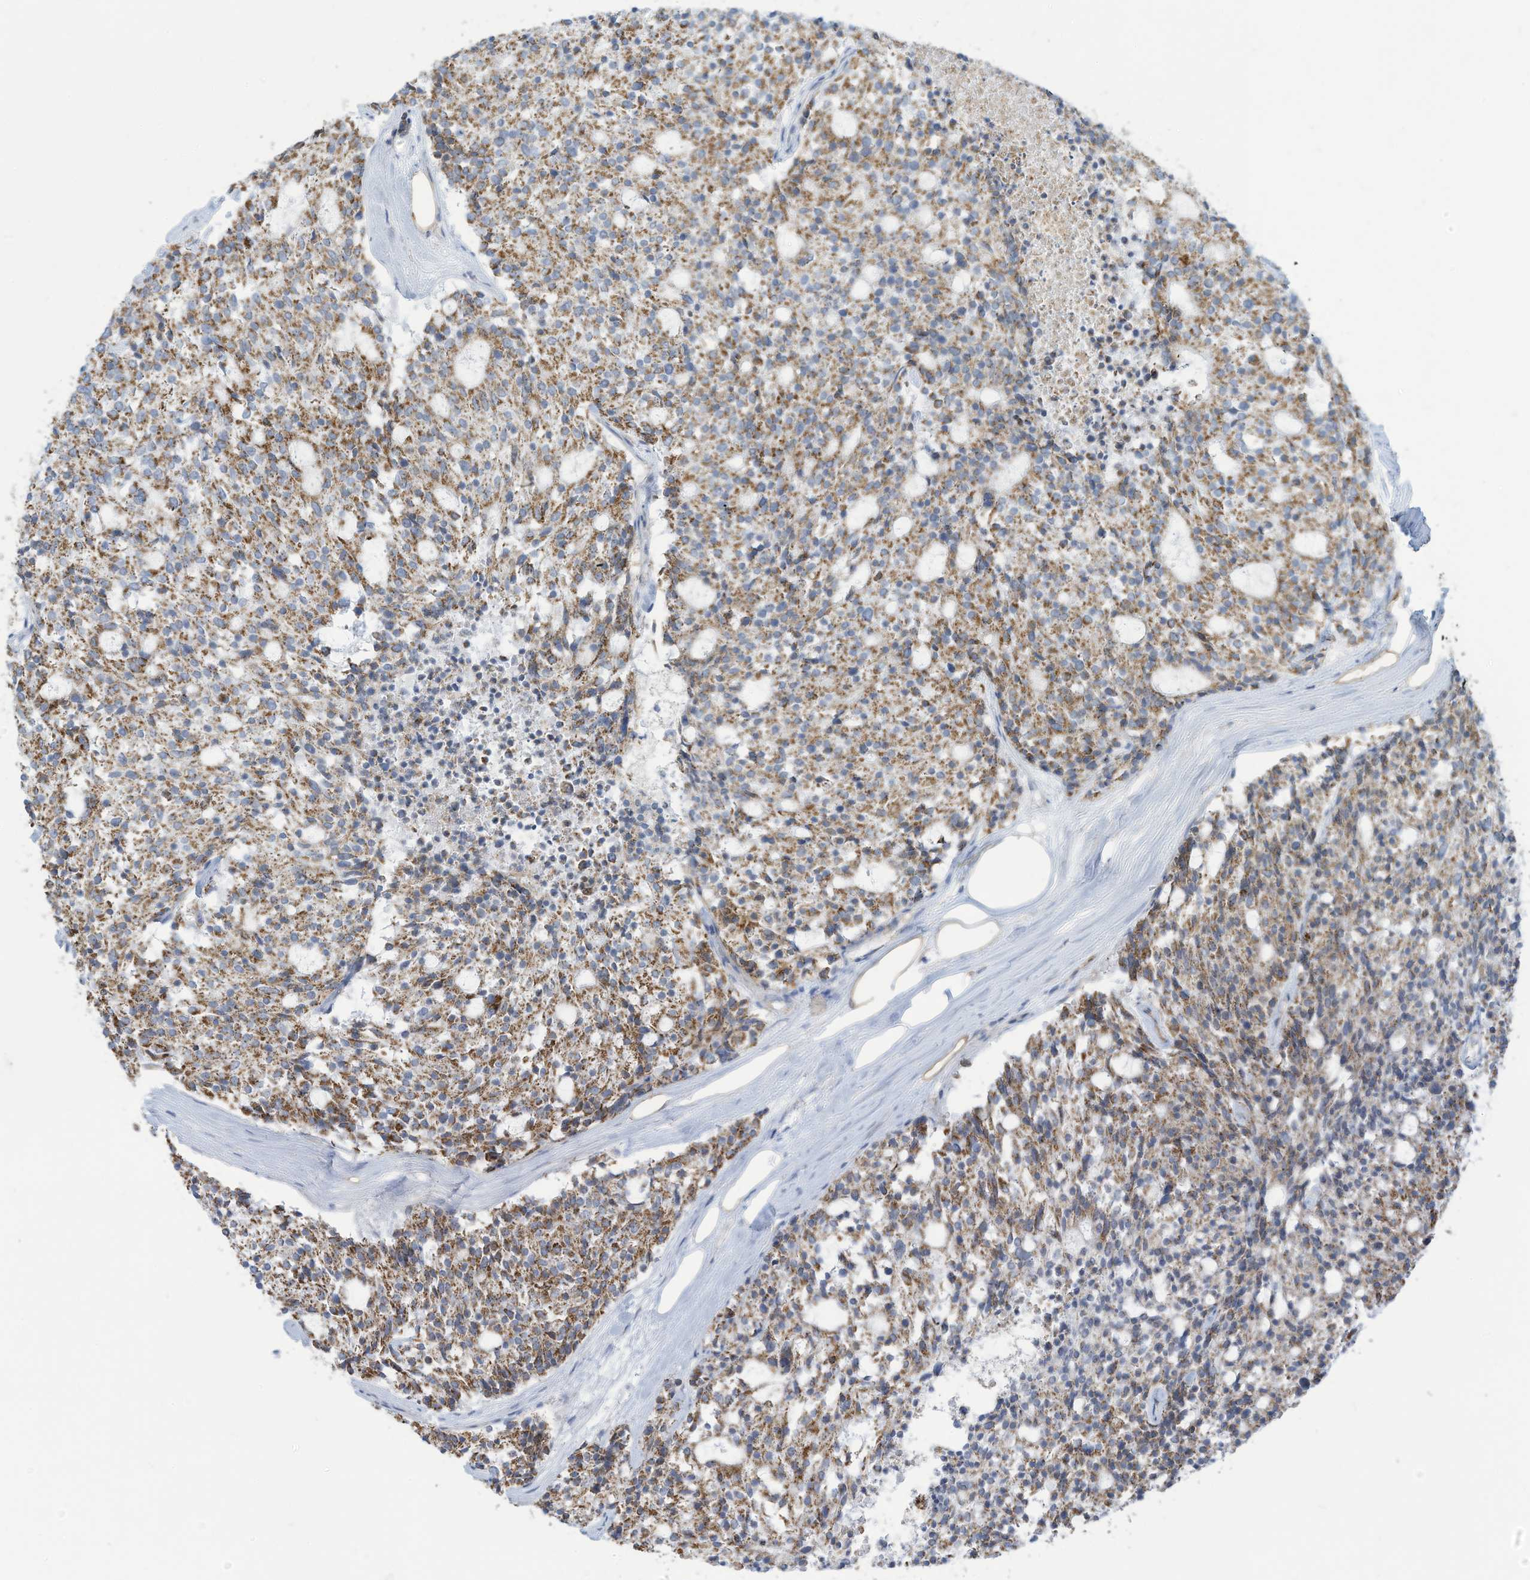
{"staining": {"intensity": "moderate", "quantity": ">75%", "location": "cytoplasmic/membranous"}, "tissue": "carcinoid", "cell_type": "Tumor cells", "image_type": "cancer", "snomed": [{"axis": "morphology", "description": "Carcinoid, malignant, NOS"}, {"axis": "topography", "description": "Pancreas"}], "caption": "Protein staining exhibits moderate cytoplasmic/membranous expression in about >75% of tumor cells in malignant carcinoid. The protein of interest is stained brown, and the nuclei are stained in blue (DAB IHC with brightfield microscopy, high magnification).", "gene": "NLN", "patient": {"sex": "female", "age": 54}}